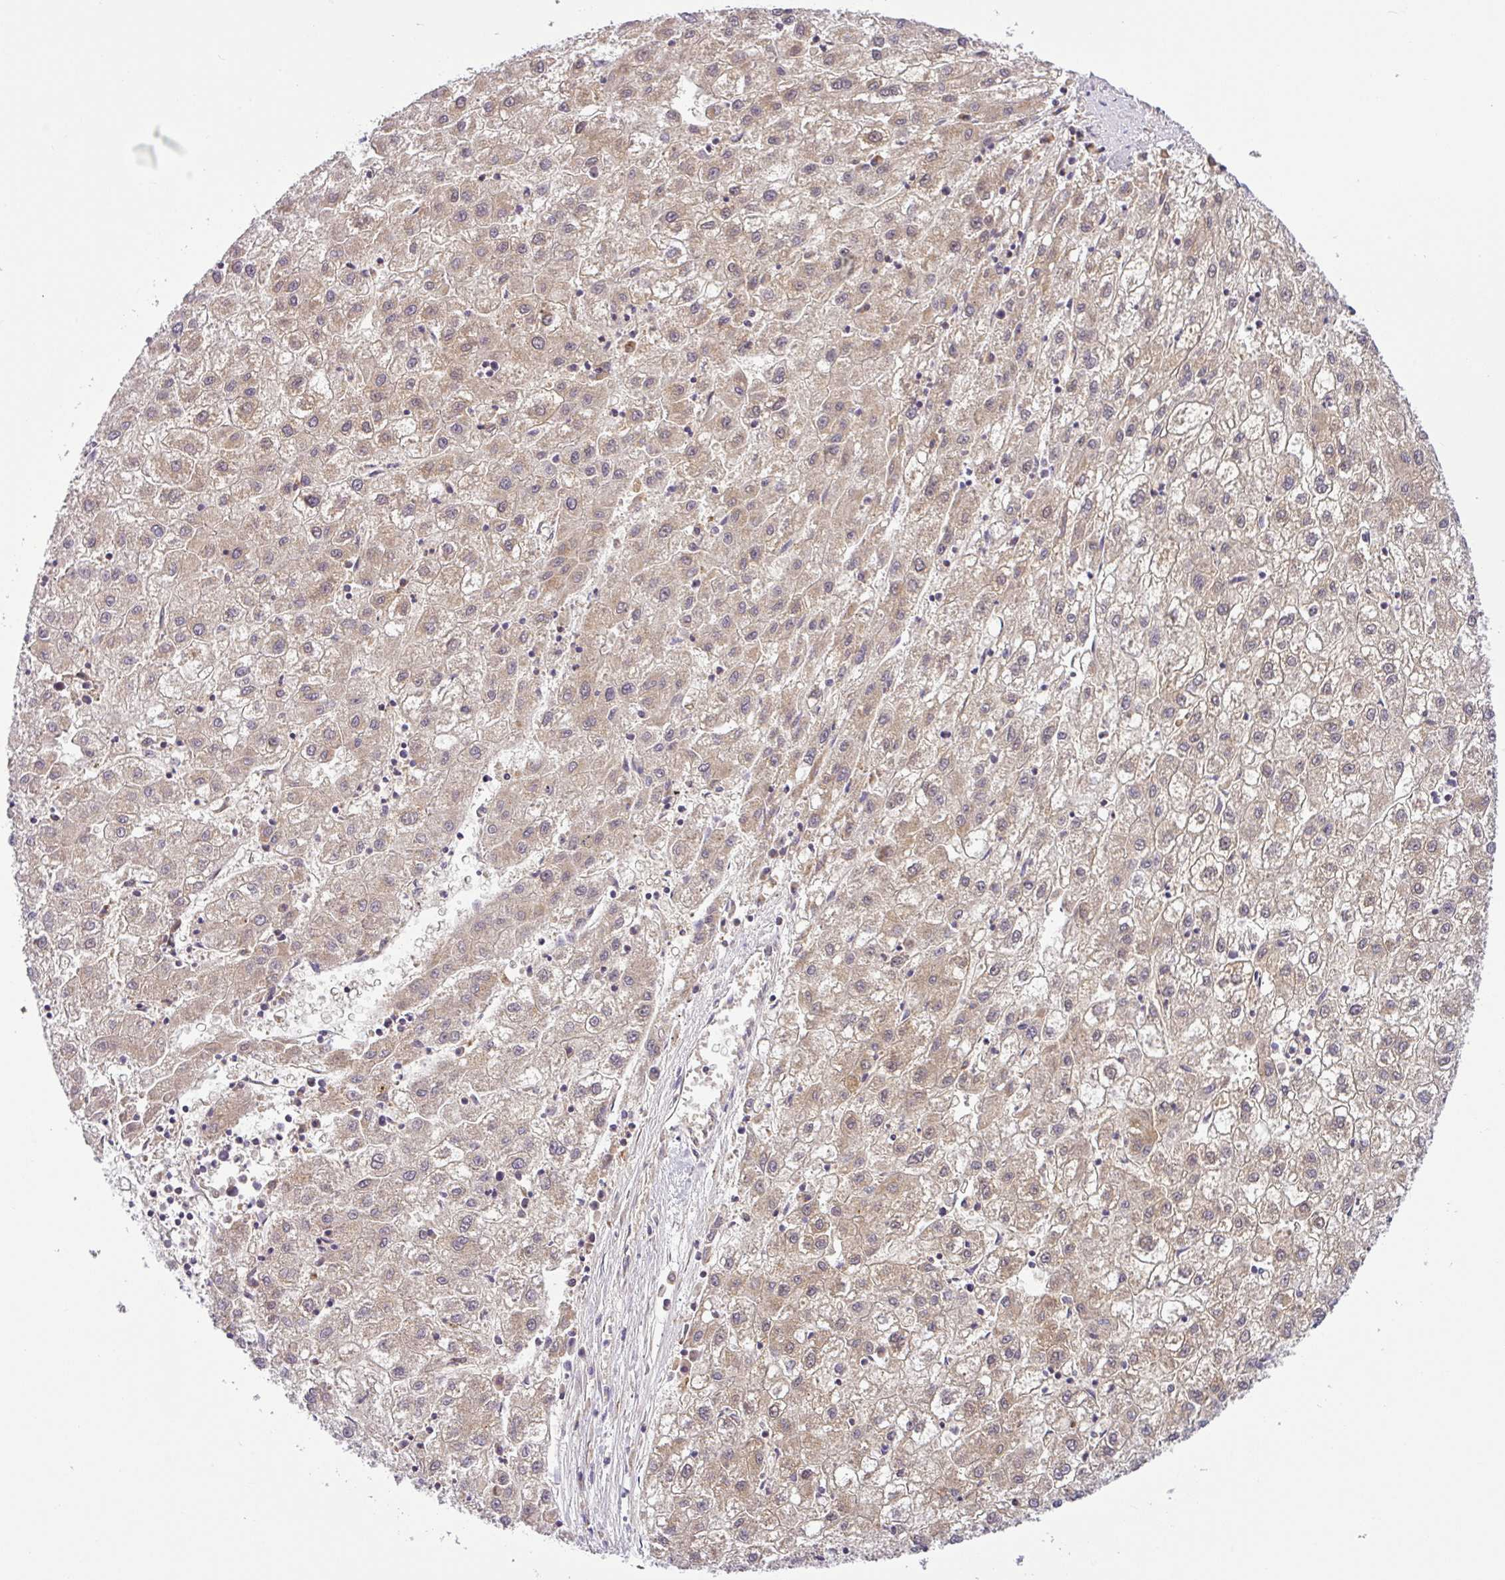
{"staining": {"intensity": "weak", "quantity": ">75%", "location": "cytoplasmic/membranous"}, "tissue": "liver cancer", "cell_type": "Tumor cells", "image_type": "cancer", "snomed": [{"axis": "morphology", "description": "Carcinoma, Hepatocellular, NOS"}, {"axis": "topography", "description": "Liver"}], "caption": "Protein positivity by immunohistochemistry reveals weak cytoplasmic/membranous staining in approximately >75% of tumor cells in liver cancer (hepatocellular carcinoma).", "gene": "NDUFB2", "patient": {"sex": "male", "age": 72}}